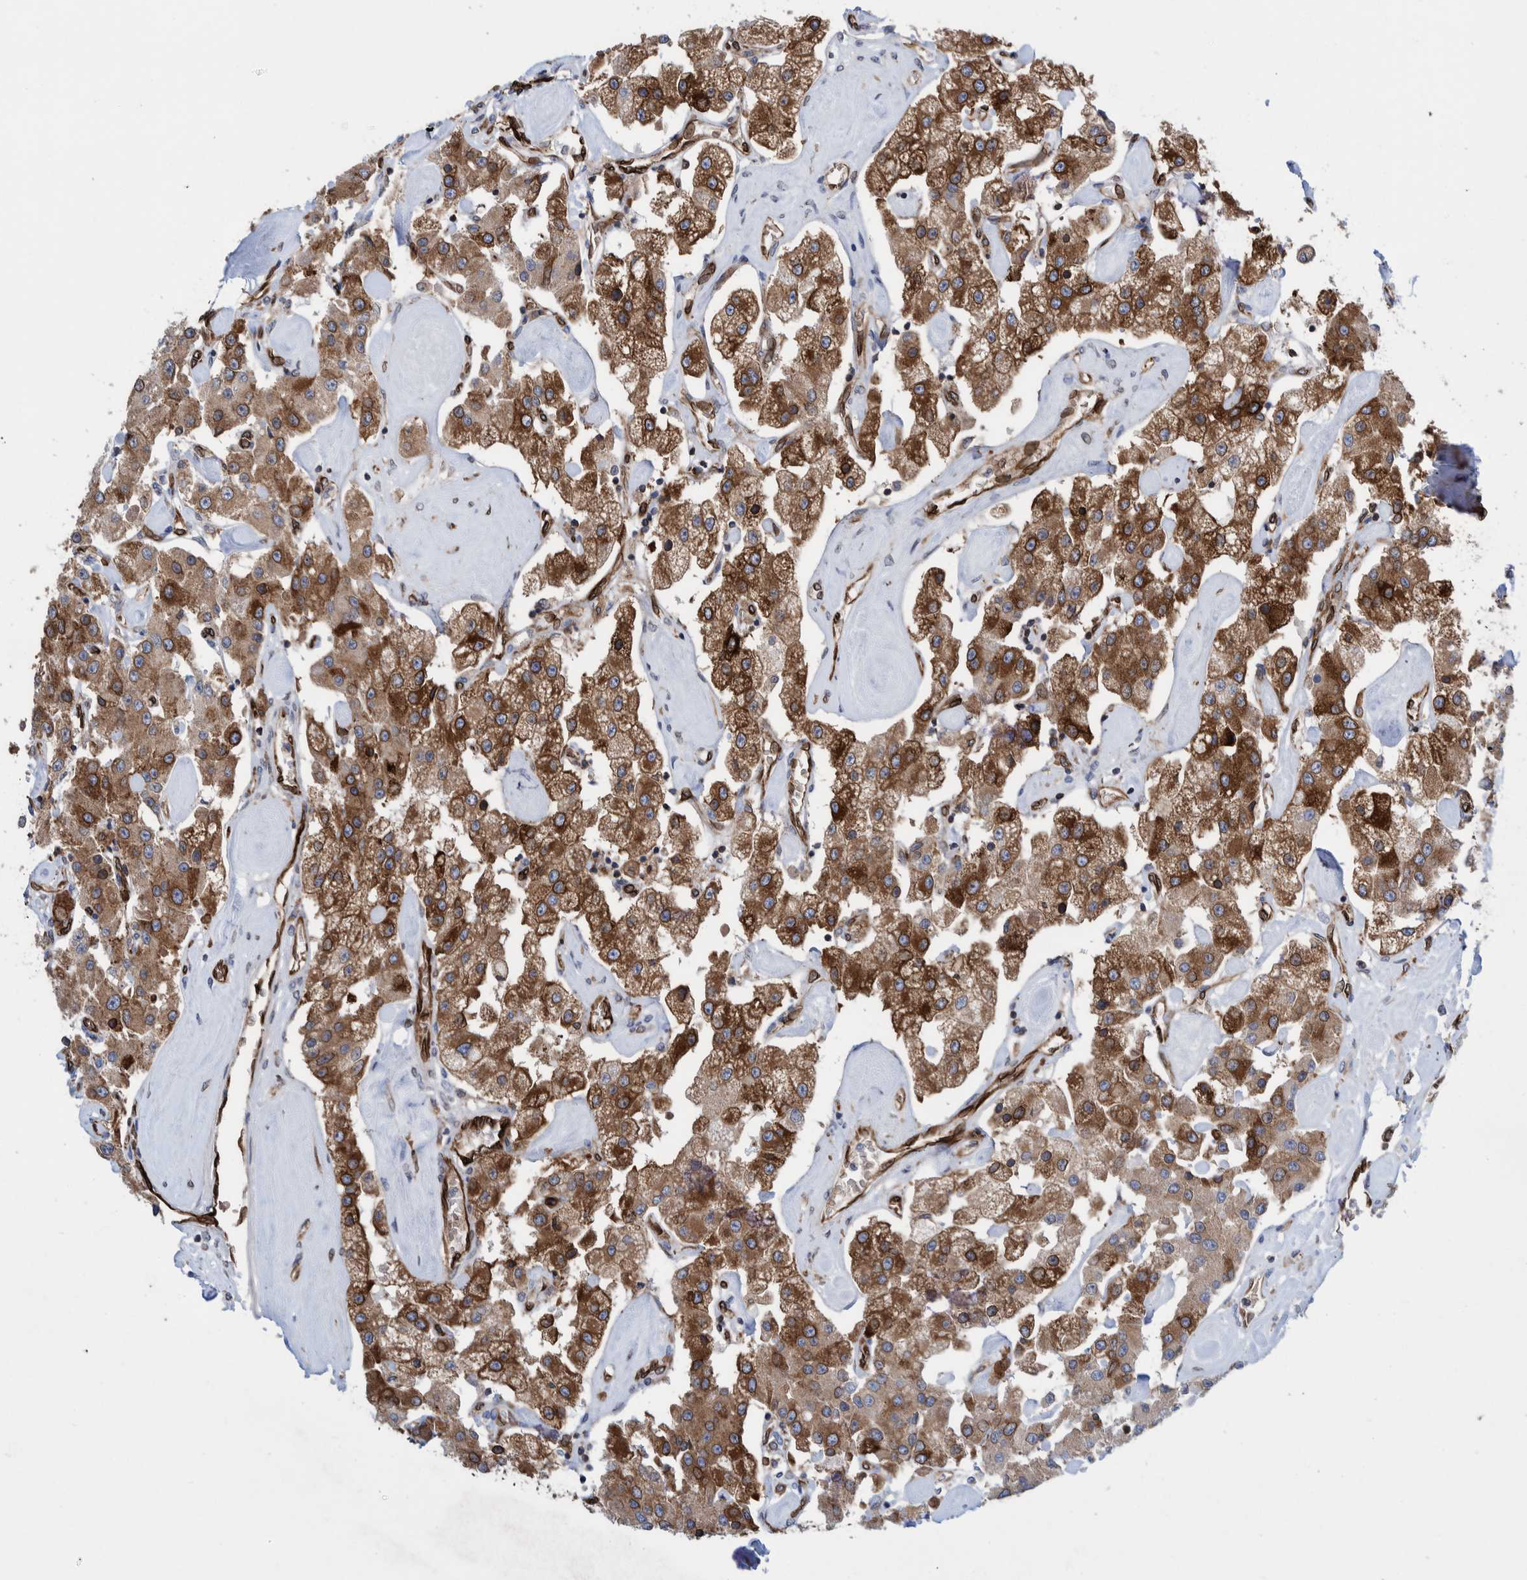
{"staining": {"intensity": "moderate", "quantity": ">75%", "location": "cytoplasmic/membranous"}, "tissue": "carcinoid", "cell_type": "Tumor cells", "image_type": "cancer", "snomed": [{"axis": "morphology", "description": "Carcinoid, malignant, NOS"}, {"axis": "topography", "description": "Pancreas"}], "caption": "Tumor cells exhibit moderate cytoplasmic/membranous expression in about >75% of cells in malignant carcinoid.", "gene": "THEM6", "patient": {"sex": "male", "age": 41}}